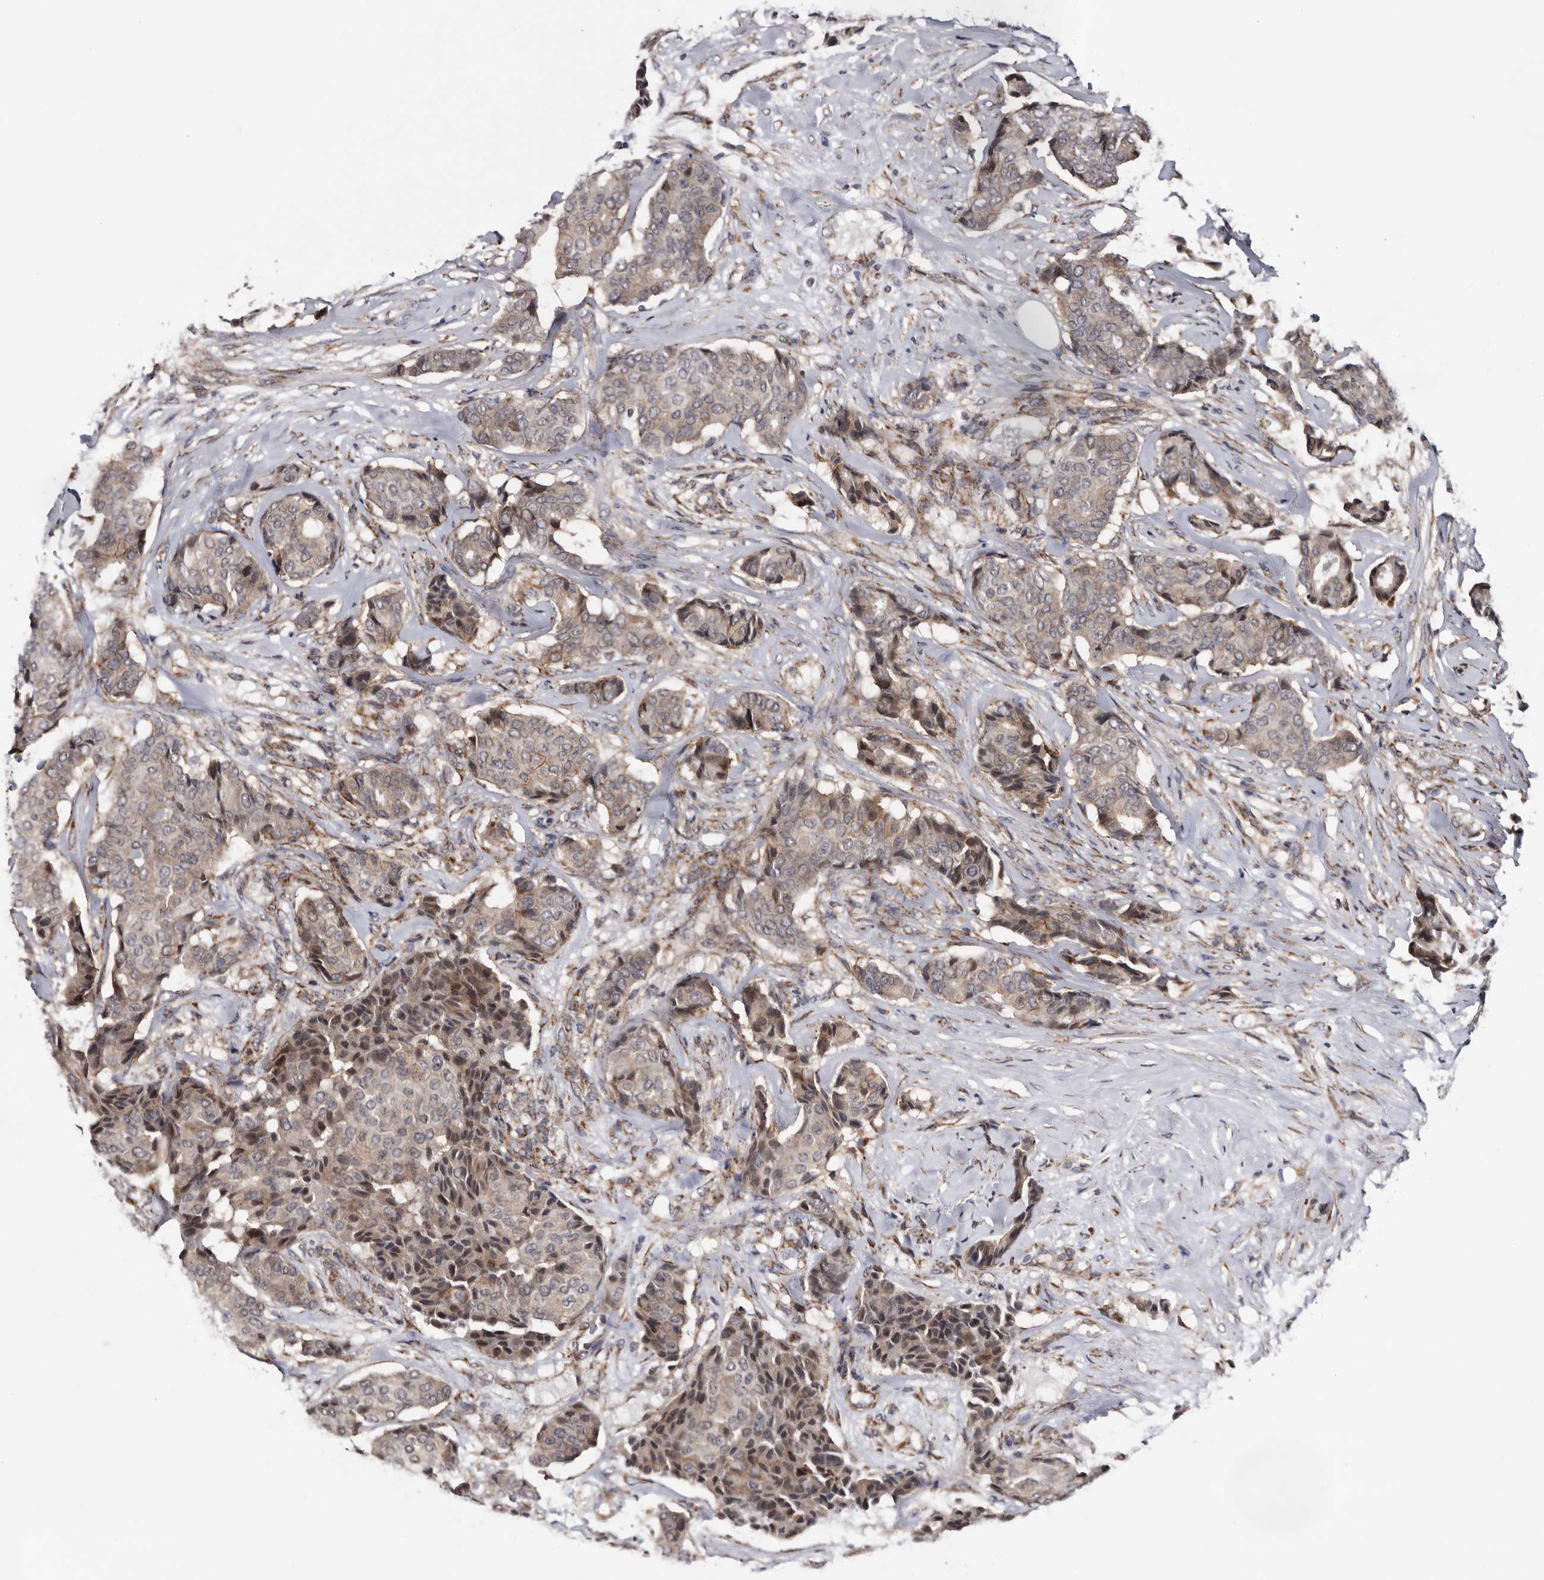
{"staining": {"intensity": "weak", "quantity": "25%-75%", "location": "cytoplasmic/membranous,nuclear"}, "tissue": "breast cancer", "cell_type": "Tumor cells", "image_type": "cancer", "snomed": [{"axis": "morphology", "description": "Duct carcinoma"}, {"axis": "topography", "description": "Breast"}], "caption": "Breast cancer stained with immunohistochemistry displays weak cytoplasmic/membranous and nuclear staining in about 25%-75% of tumor cells.", "gene": "ARMCX2", "patient": {"sex": "female", "age": 75}}